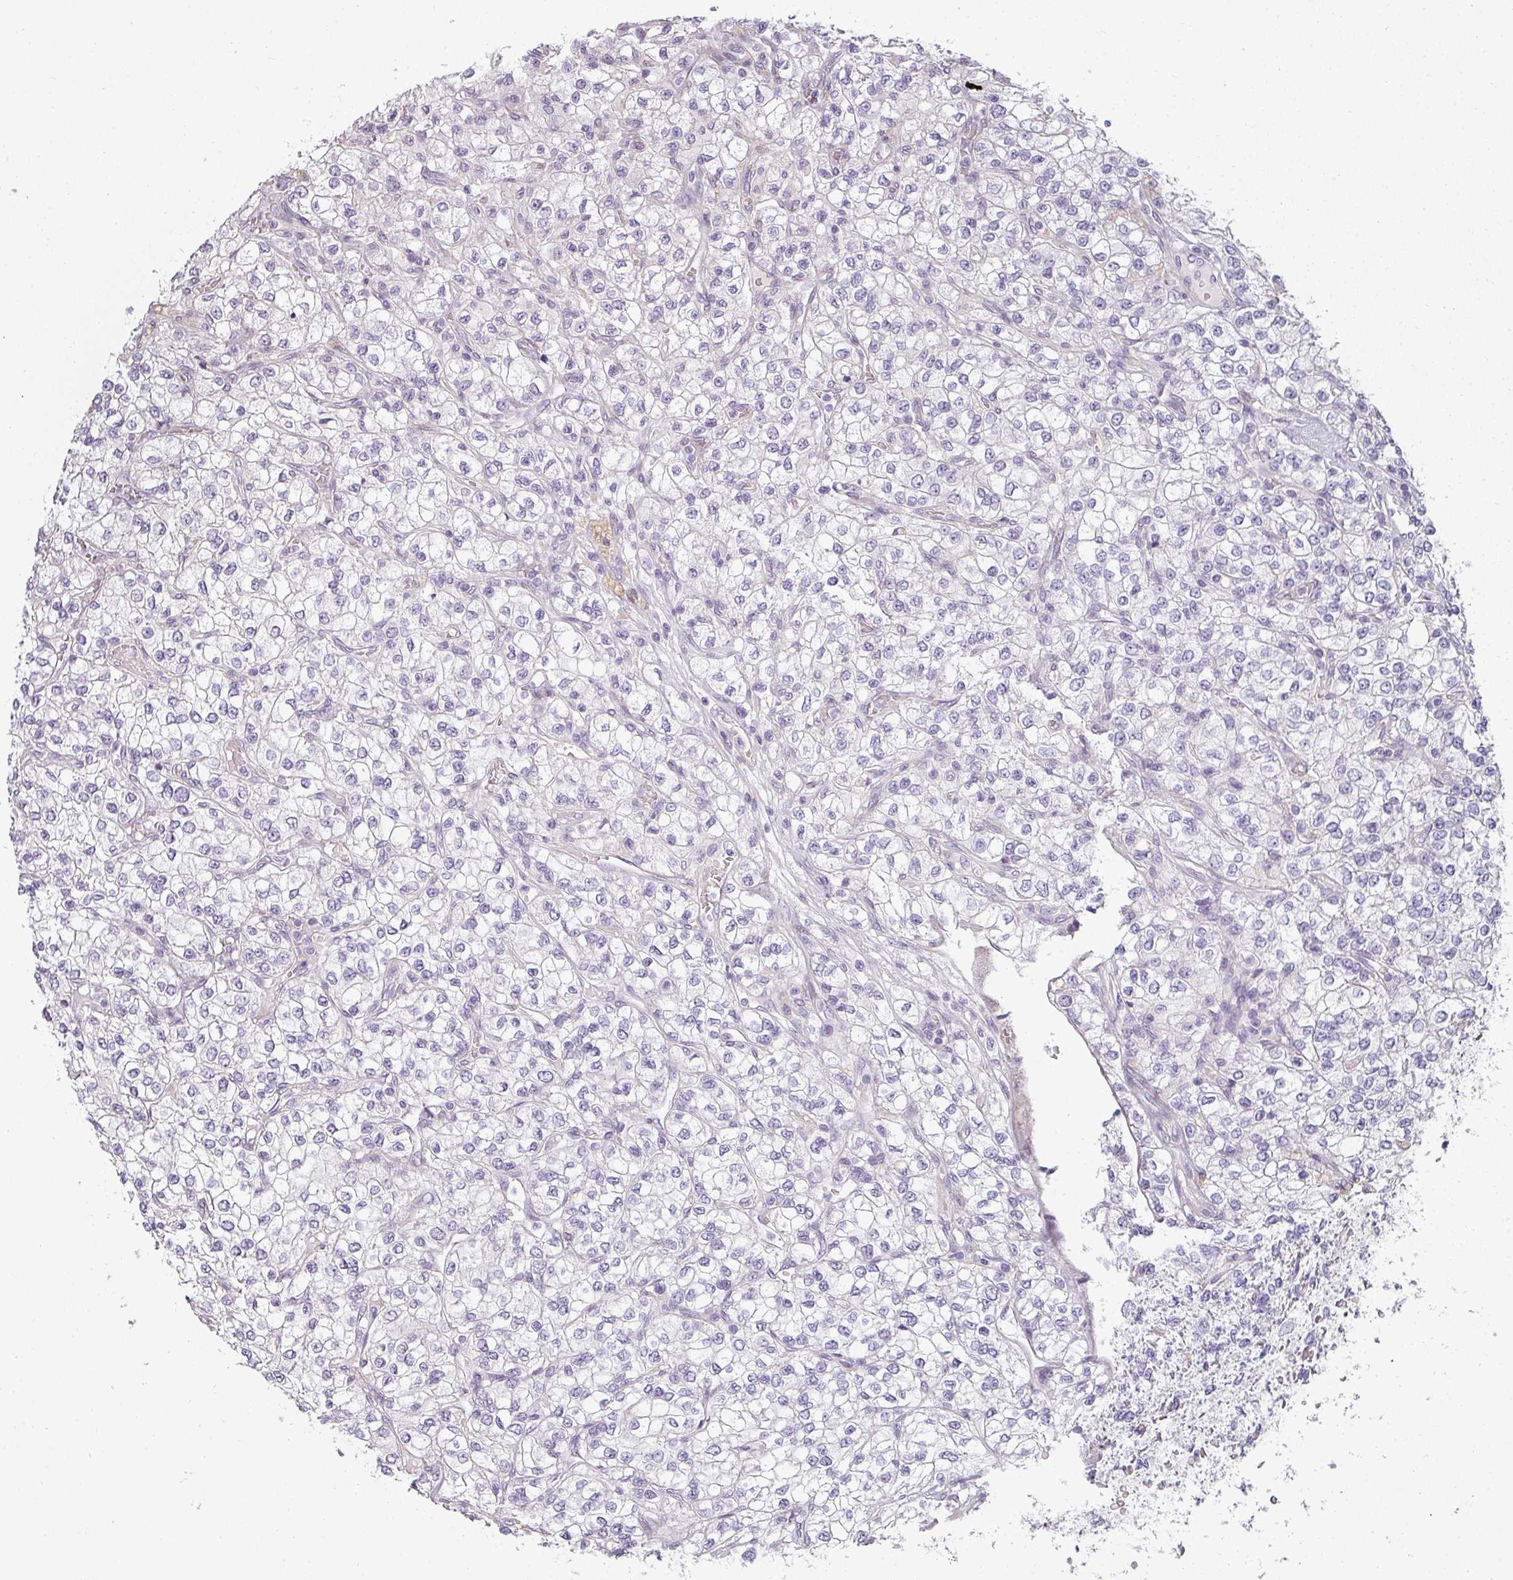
{"staining": {"intensity": "negative", "quantity": "none", "location": "none"}, "tissue": "renal cancer", "cell_type": "Tumor cells", "image_type": "cancer", "snomed": [{"axis": "morphology", "description": "Adenocarcinoma, NOS"}, {"axis": "topography", "description": "Kidney"}], "caption": "Human adenocarcinoma (renal) stained for a protein using immunohistochemistry (IHC) shows no positivity in tumor cells.", "gene": "ASB1", "patient": {"sex": "male", "age": 80}}